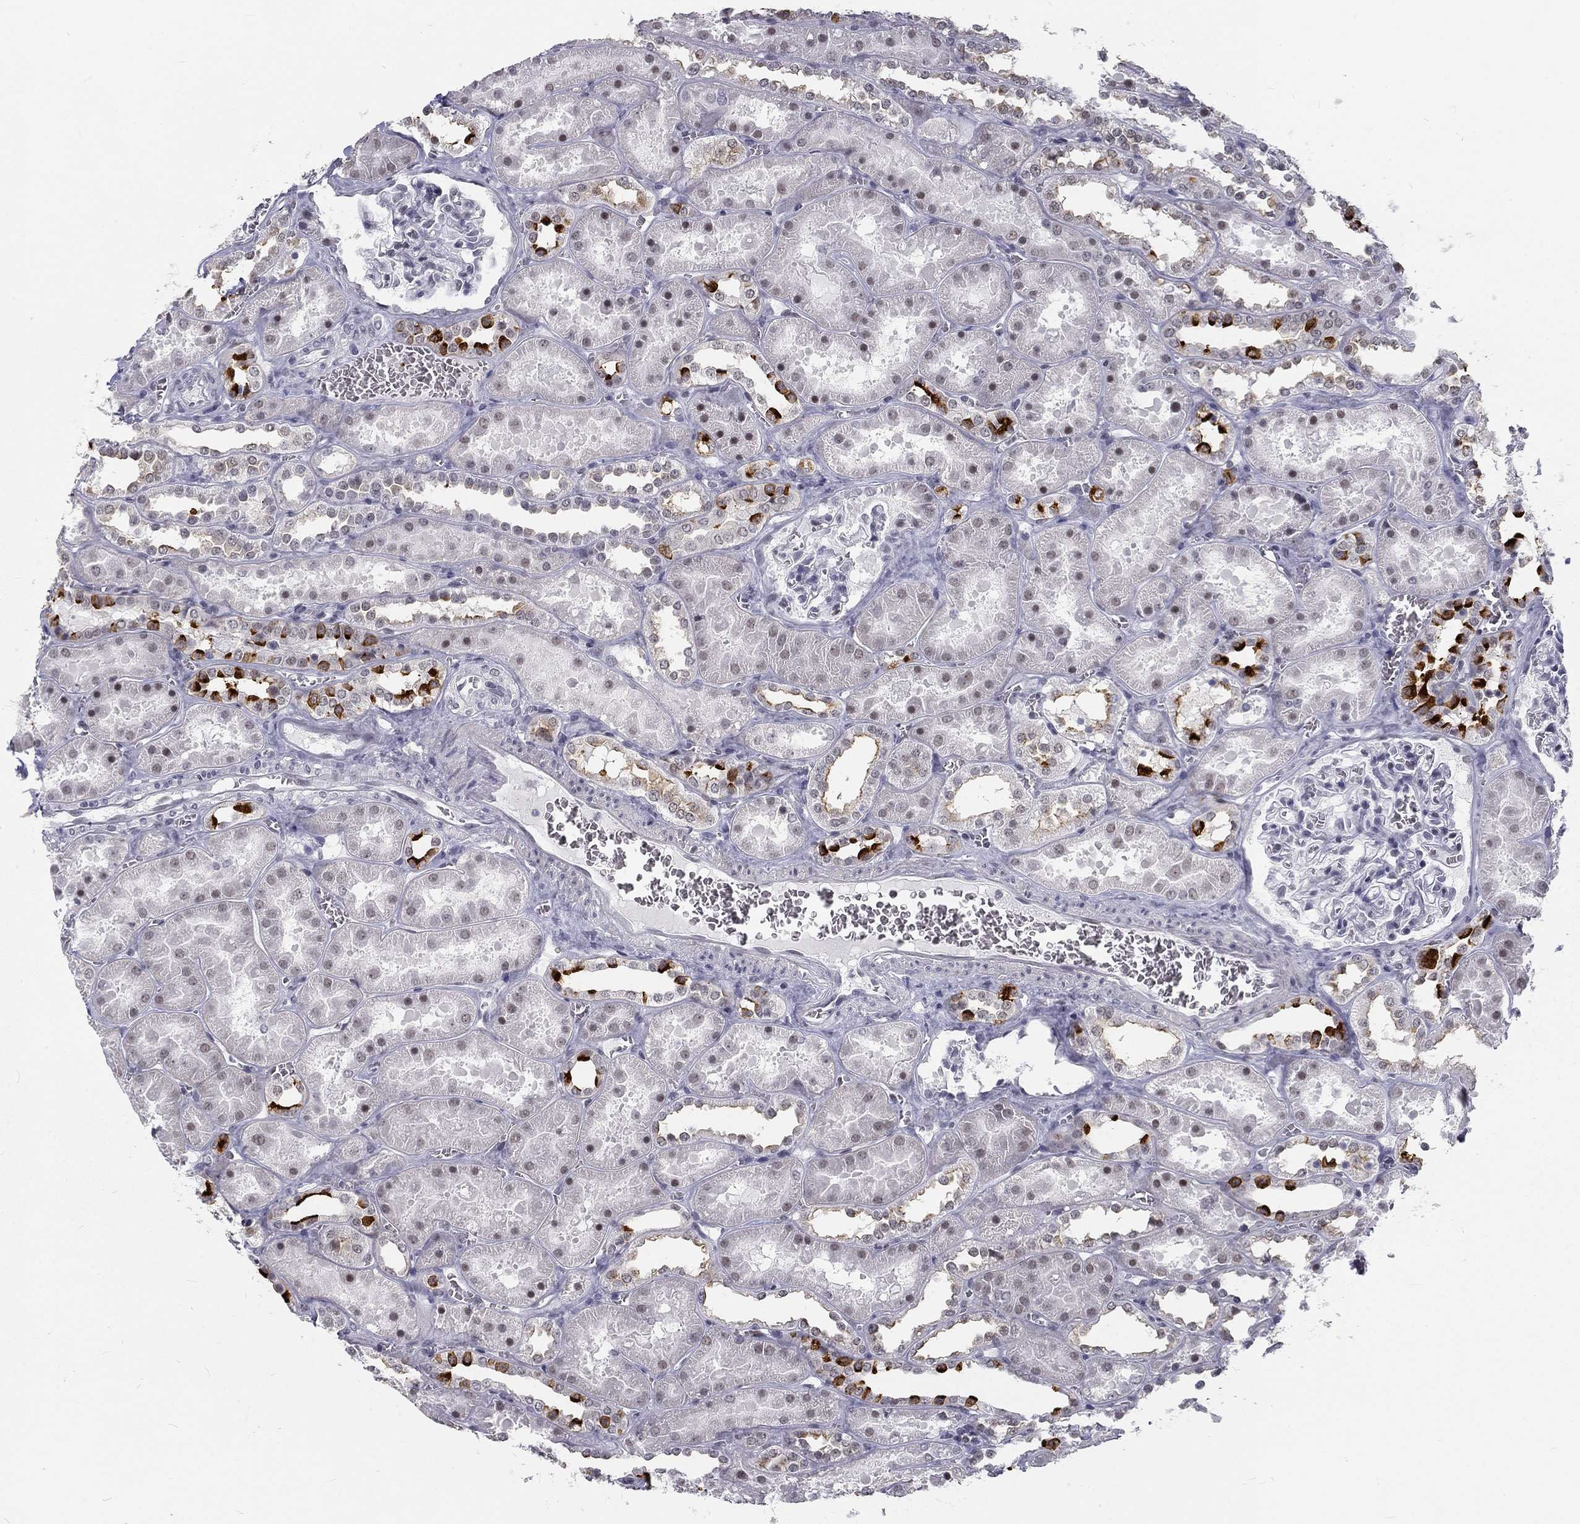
{"staining": {"intensity": "negative", "quantity": "none", "location": "none"}, "tissue": "kidney", "cell_type": "Cells in glomeruli", "image_type": "normal", "snomed": [{"axis": "morphology", "description": "Normal tissue, NOS"}, {"axis": "topography", "description": "Kidney"}], "caption": "Immunohistochemistry (IHC) of benign kidney shows no positivity in cells in glomeruli.", "gene": "SNORC", "patient": {"sex": "female", "age": 41}}